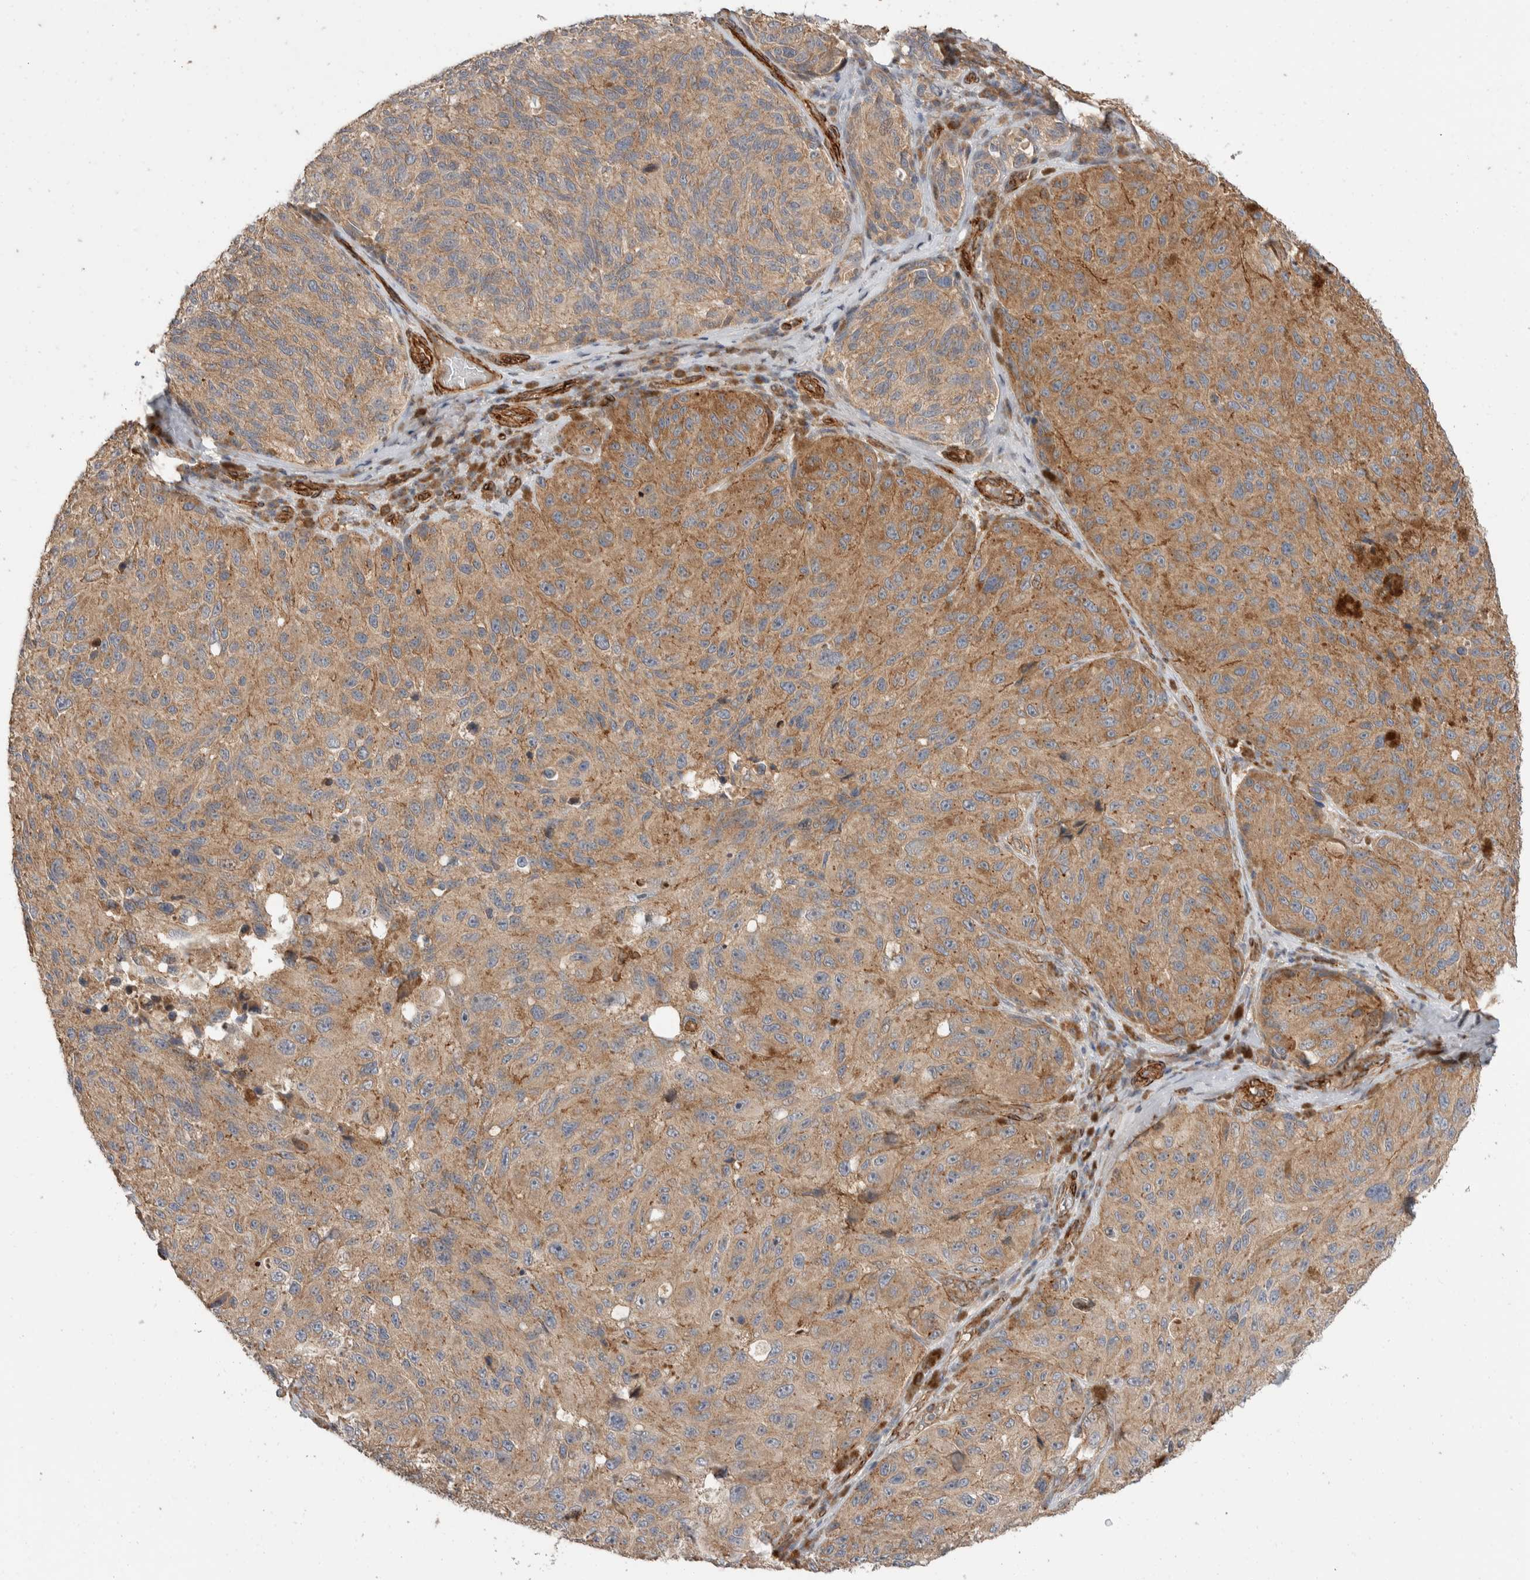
{"staining": {"intensity": "moderate", "quantity": ">75%", "location": "cytoplasmic/membranous"}, "tissue": "melanoma", "cell_type": "Tumor cells", "image_type": "cancer", "snomed": [{"axis": "morphology", "description": "Malignant melanoma, NOS"}, {"axis": "topography", "description": "Skin"}], "caption": "Immunohistochemical staining of human malignant melanoma shows medium levels of moderate cytoplasmic/membranous protein expression in about >75% of tumor cells.", "gene": "ERC1", "patient": {"sex": "female", "age": 73}}